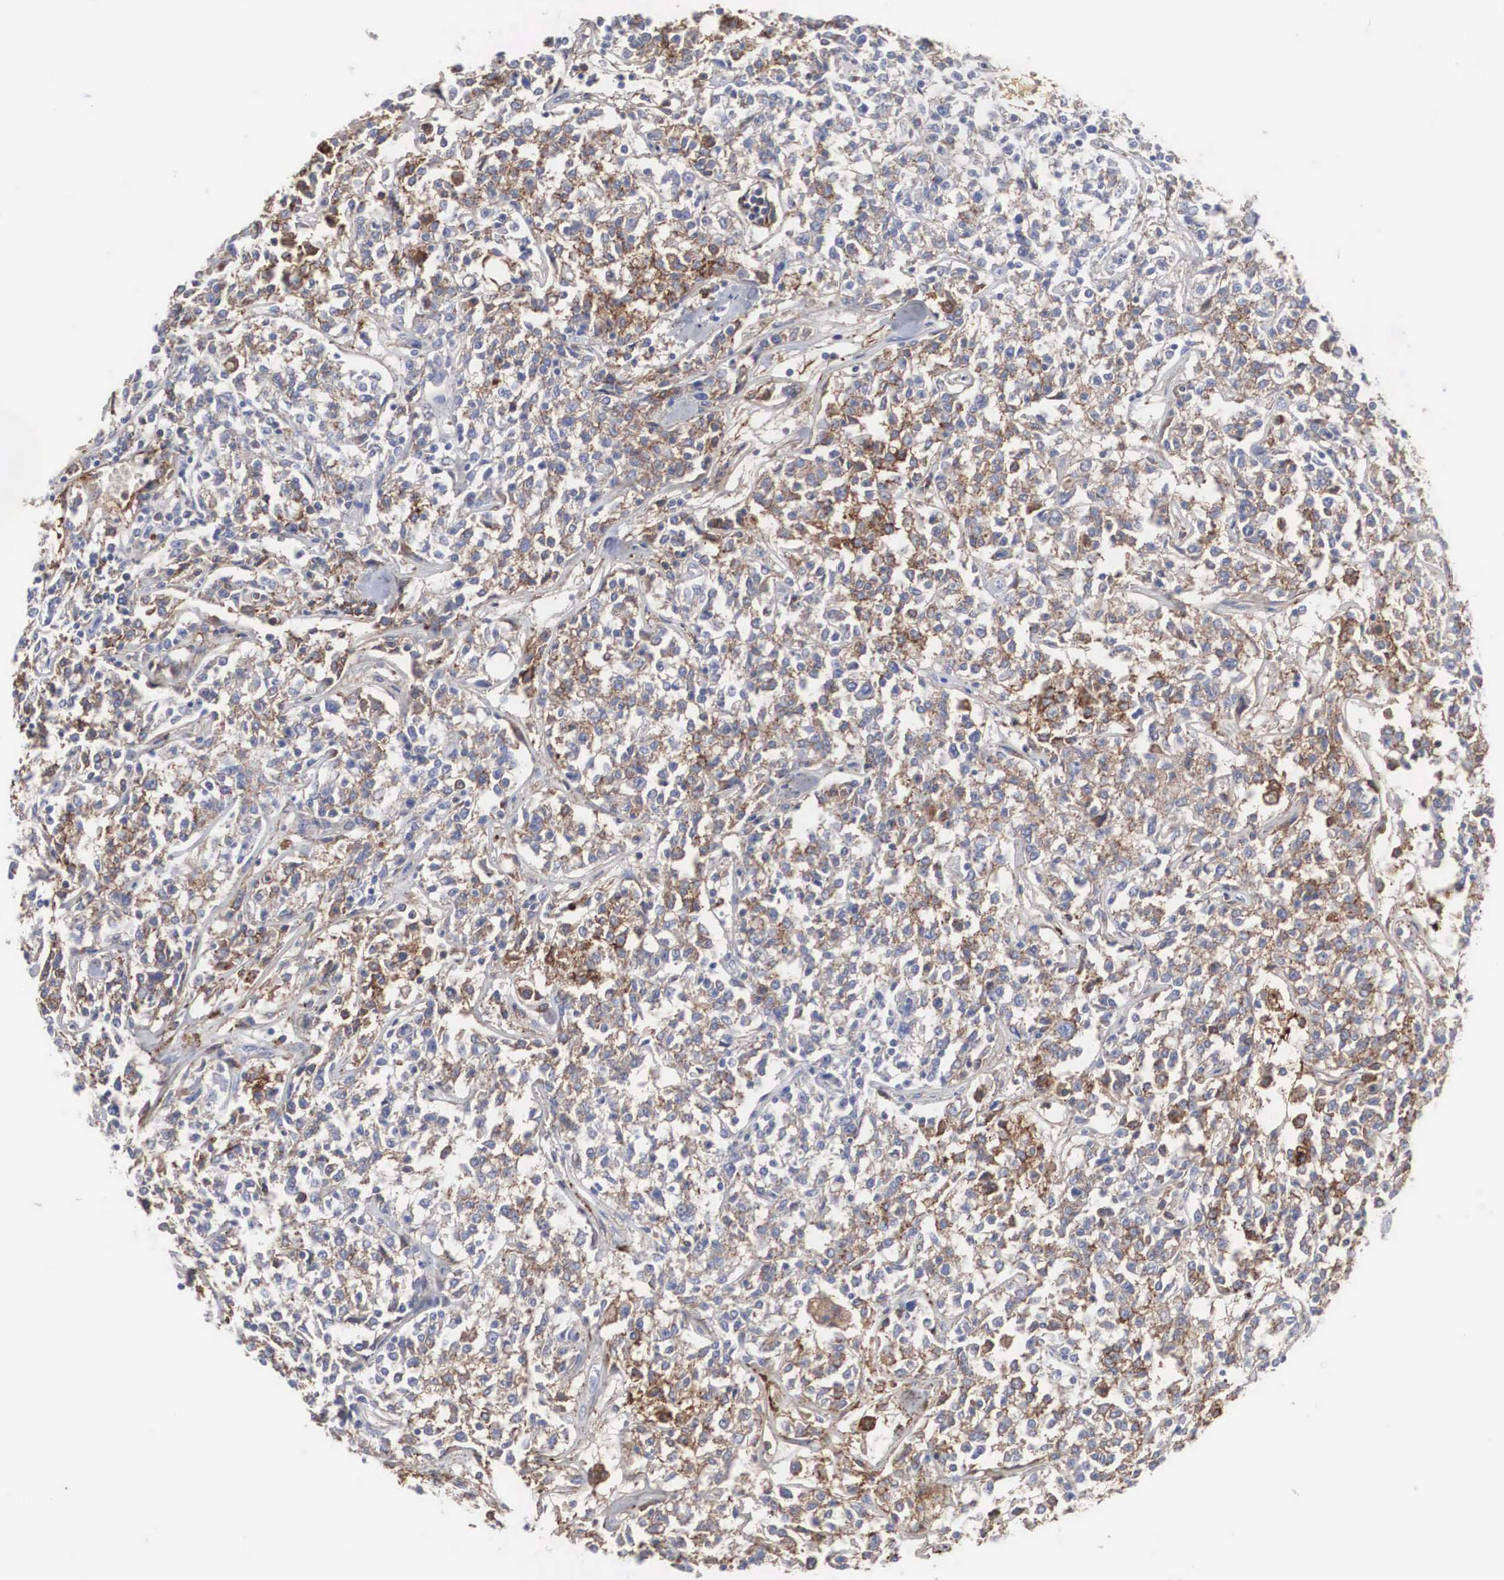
{"staining": {"intensity": "moderate", "quantity": "25%-75%", "location": "cytoplasmic/membranous"}, "tissue": "lymphoma", "cell_type": "Tumor cells", "image_type": "cancer", "snomed": [{"axis": "morphology", "description": "Malignant lymphoma, non-Hodgkin's type, Low grade"}, {"axis": "topography", "description": "Small intestine"}], "caption": "Human lymphoma stained with a brown dye reveals moderate cytoplasmic/membranous positive positivity in approximately 25%-75% of tumor cells.", "gene": "LGALS3BP", "patient": {"sex": "female", "age": 59}}